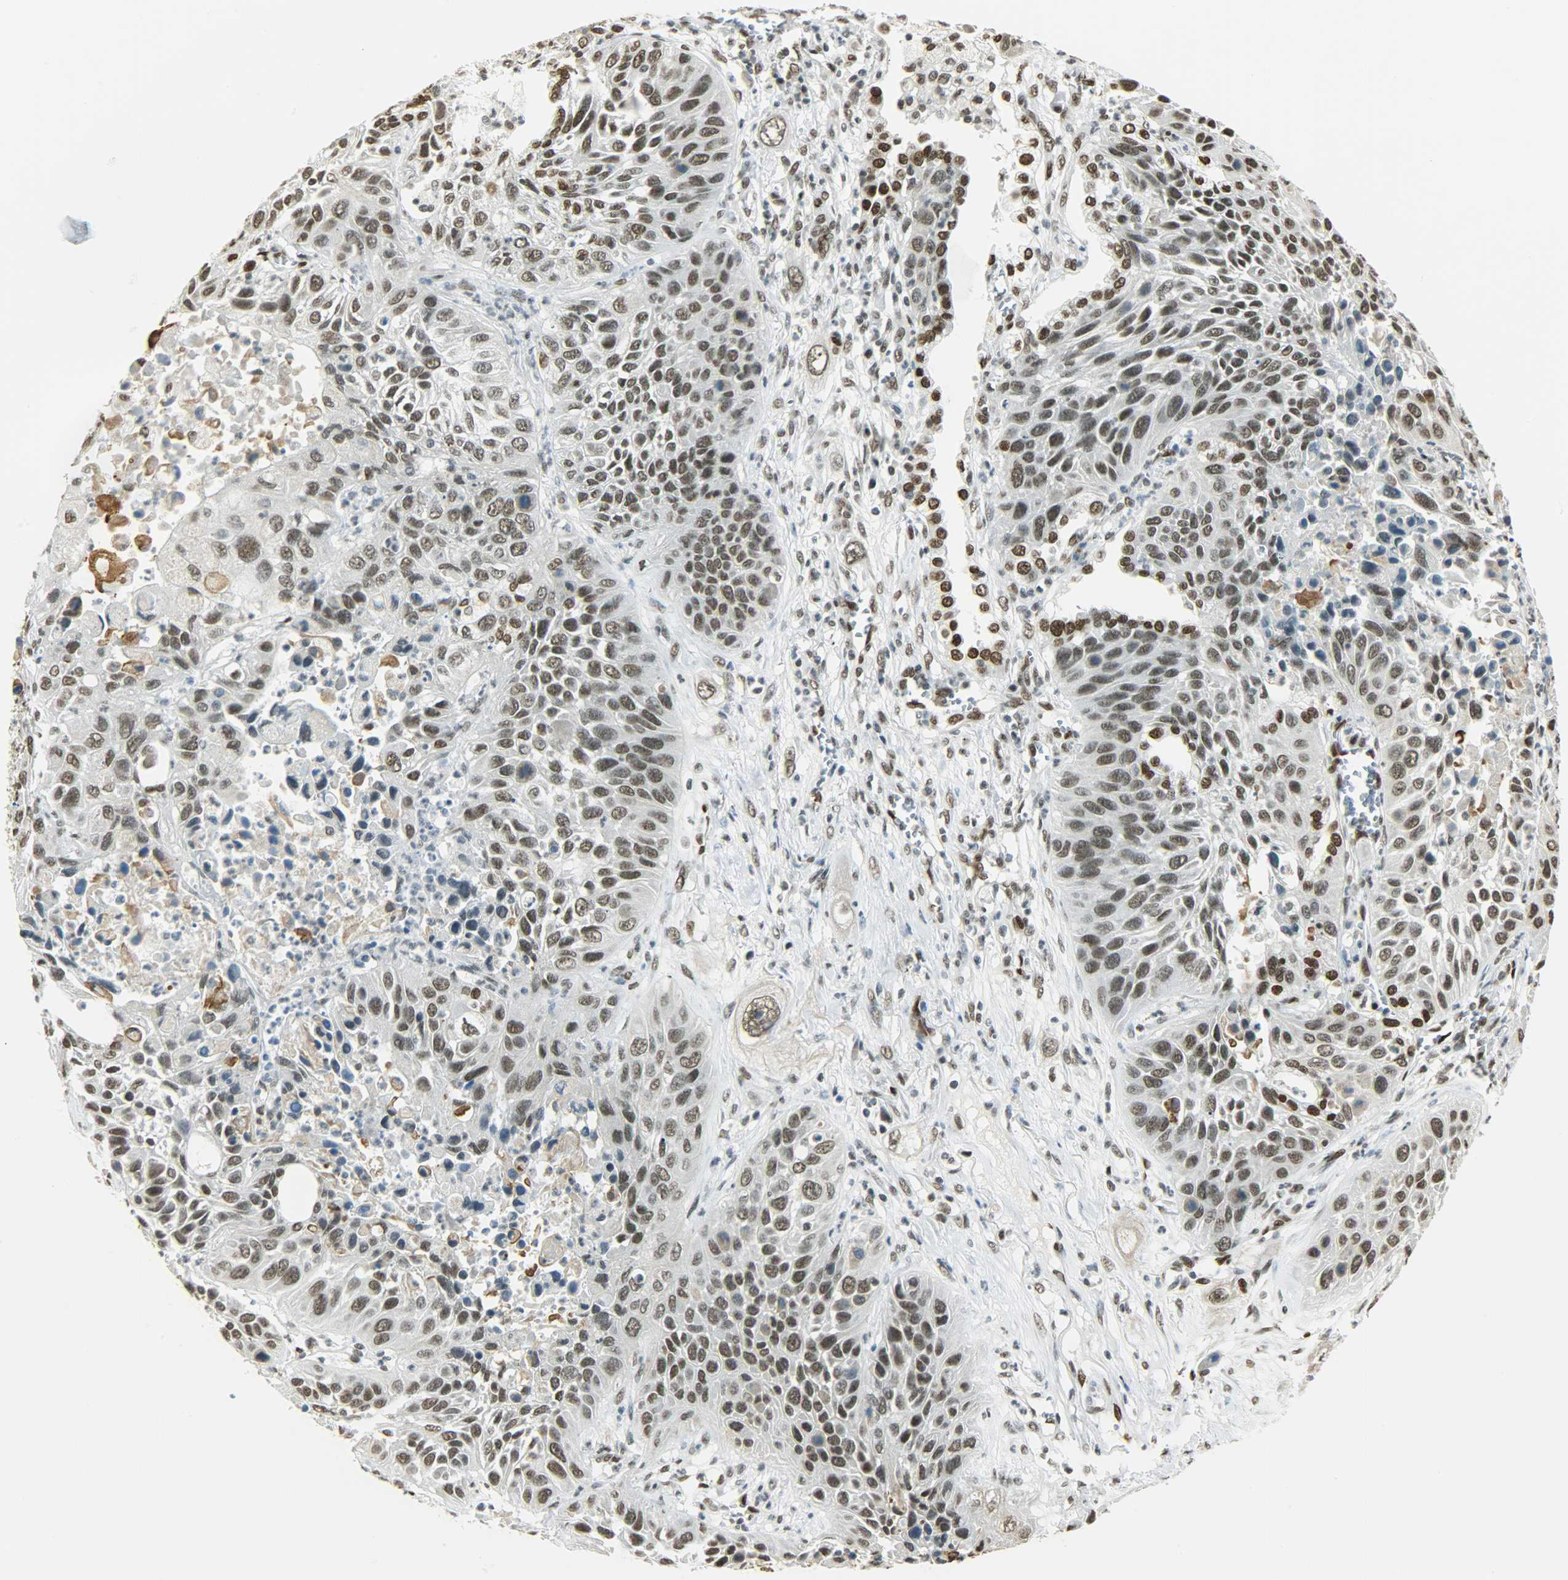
{"staining": {"intensity": "strong", "quantity": ">75%", "location": "nuclear"}, "tissue": "lung cancer", "cell_type": "Tumor cells", "image_type": "cancer", "snomed": [{"axis": "morphology", "description": "Squamous cell carcinoma, NOS"}, {"axis": "topography", "description": "Lung"}], "caption": "Immunohistochemical staining of lung squamous cell carcinoma exhibits high levels of strong nuclear protein expression in approximately >75% of tumor cells.", "gene": "MYEF2", "patient": {"sex": "female", "age": 76}}